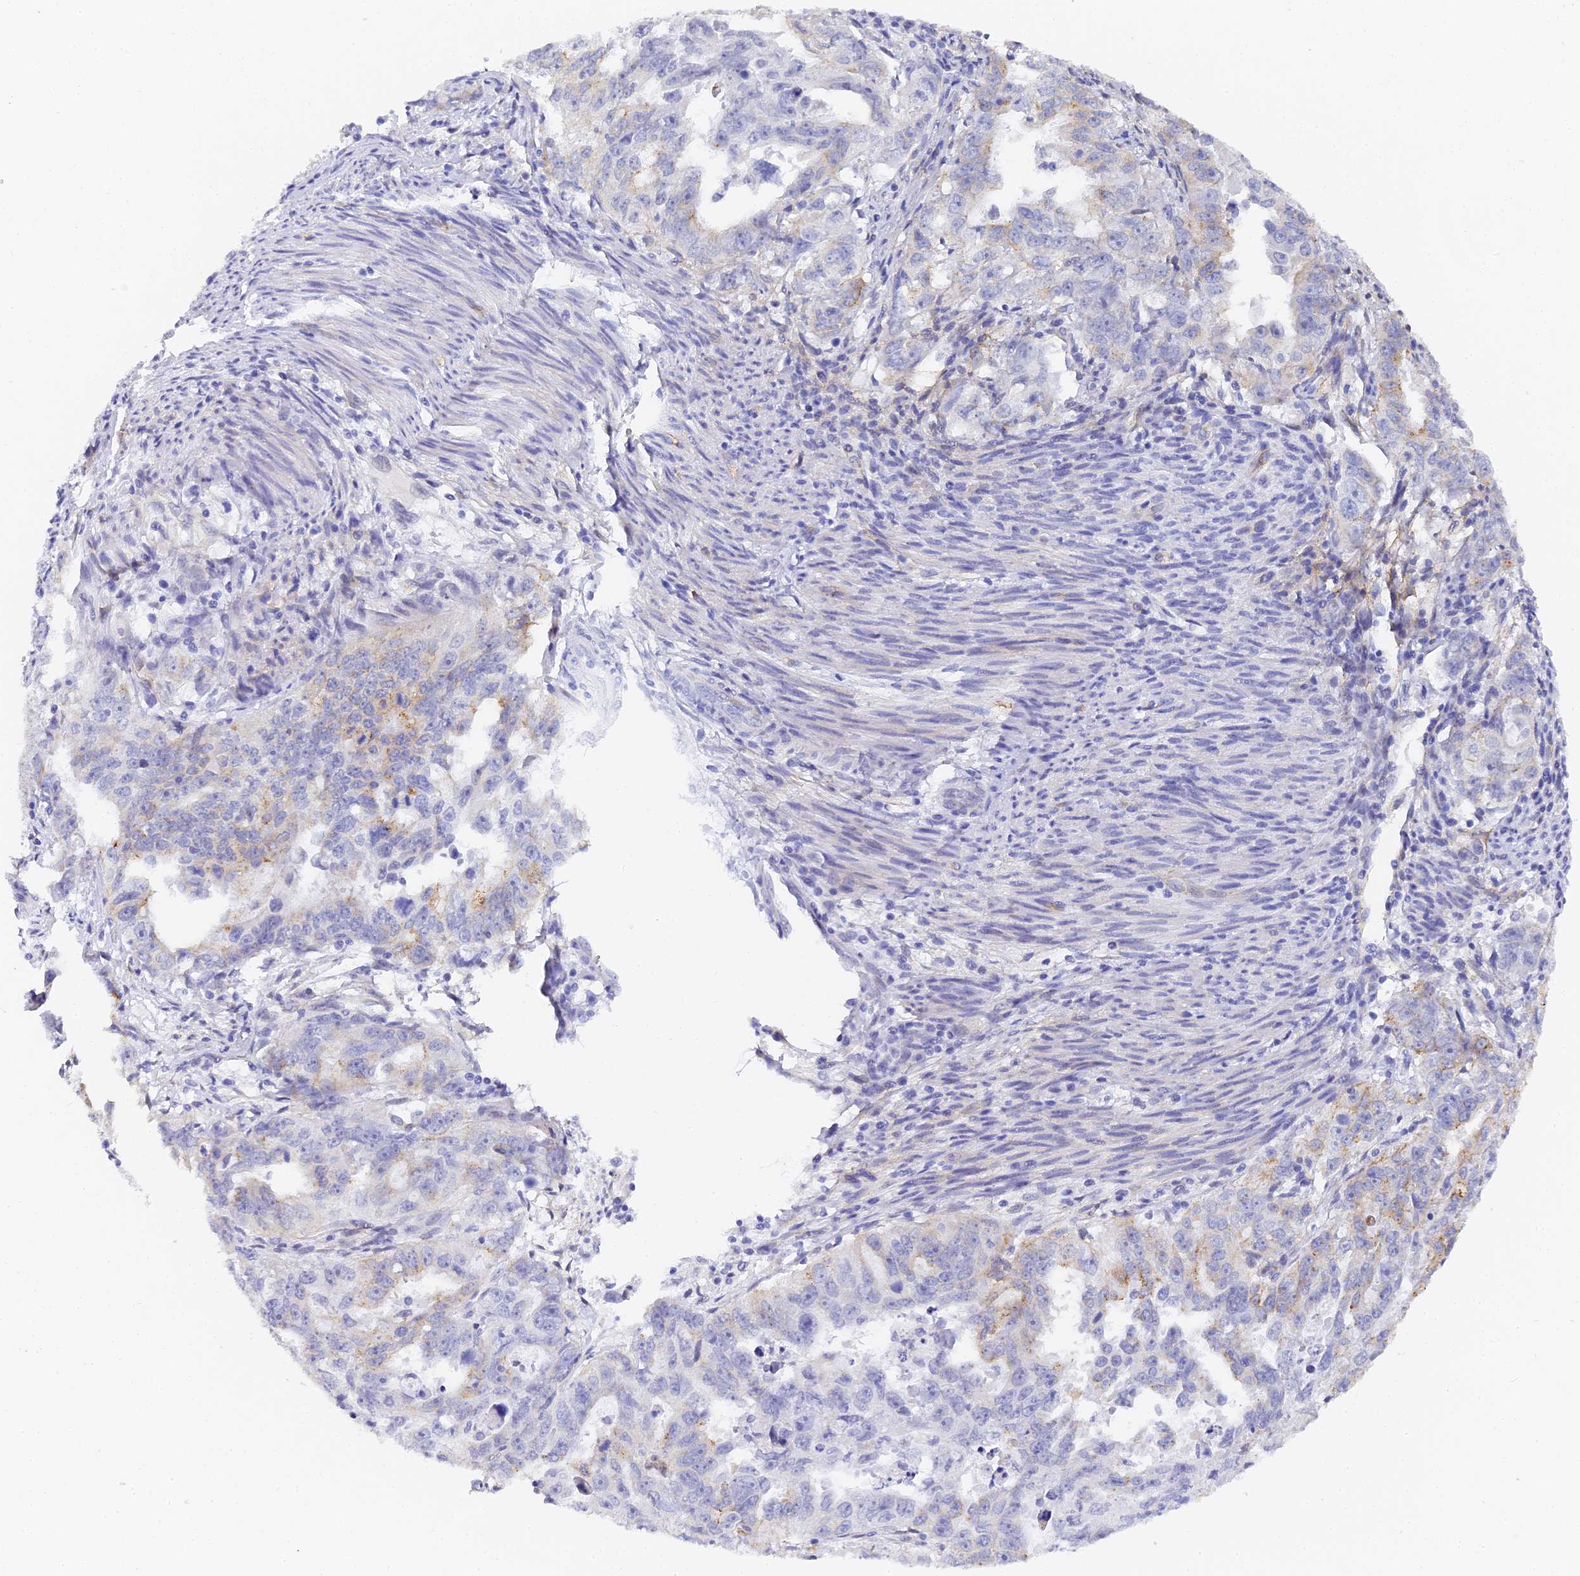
{"staining": {"intensity": "weak", "quantity": "<25%", "location": "cytoplasmic/membranous"}, "tissue": "endometrial cancer", "cell_type": "Tumor cells", "image_type": "cancer", "snomed": [{"axis": "morphology", "description": "Adenocarcinoma, NOS"}, {"axis": "topography", "description": "Endometrium"}], "caption": "Tumor cells are negative for brown protein staining in endometrial cancer (adenocarcinoma).", "gene": "GJA1", "patient": {"sex": "female", "age": 65}}